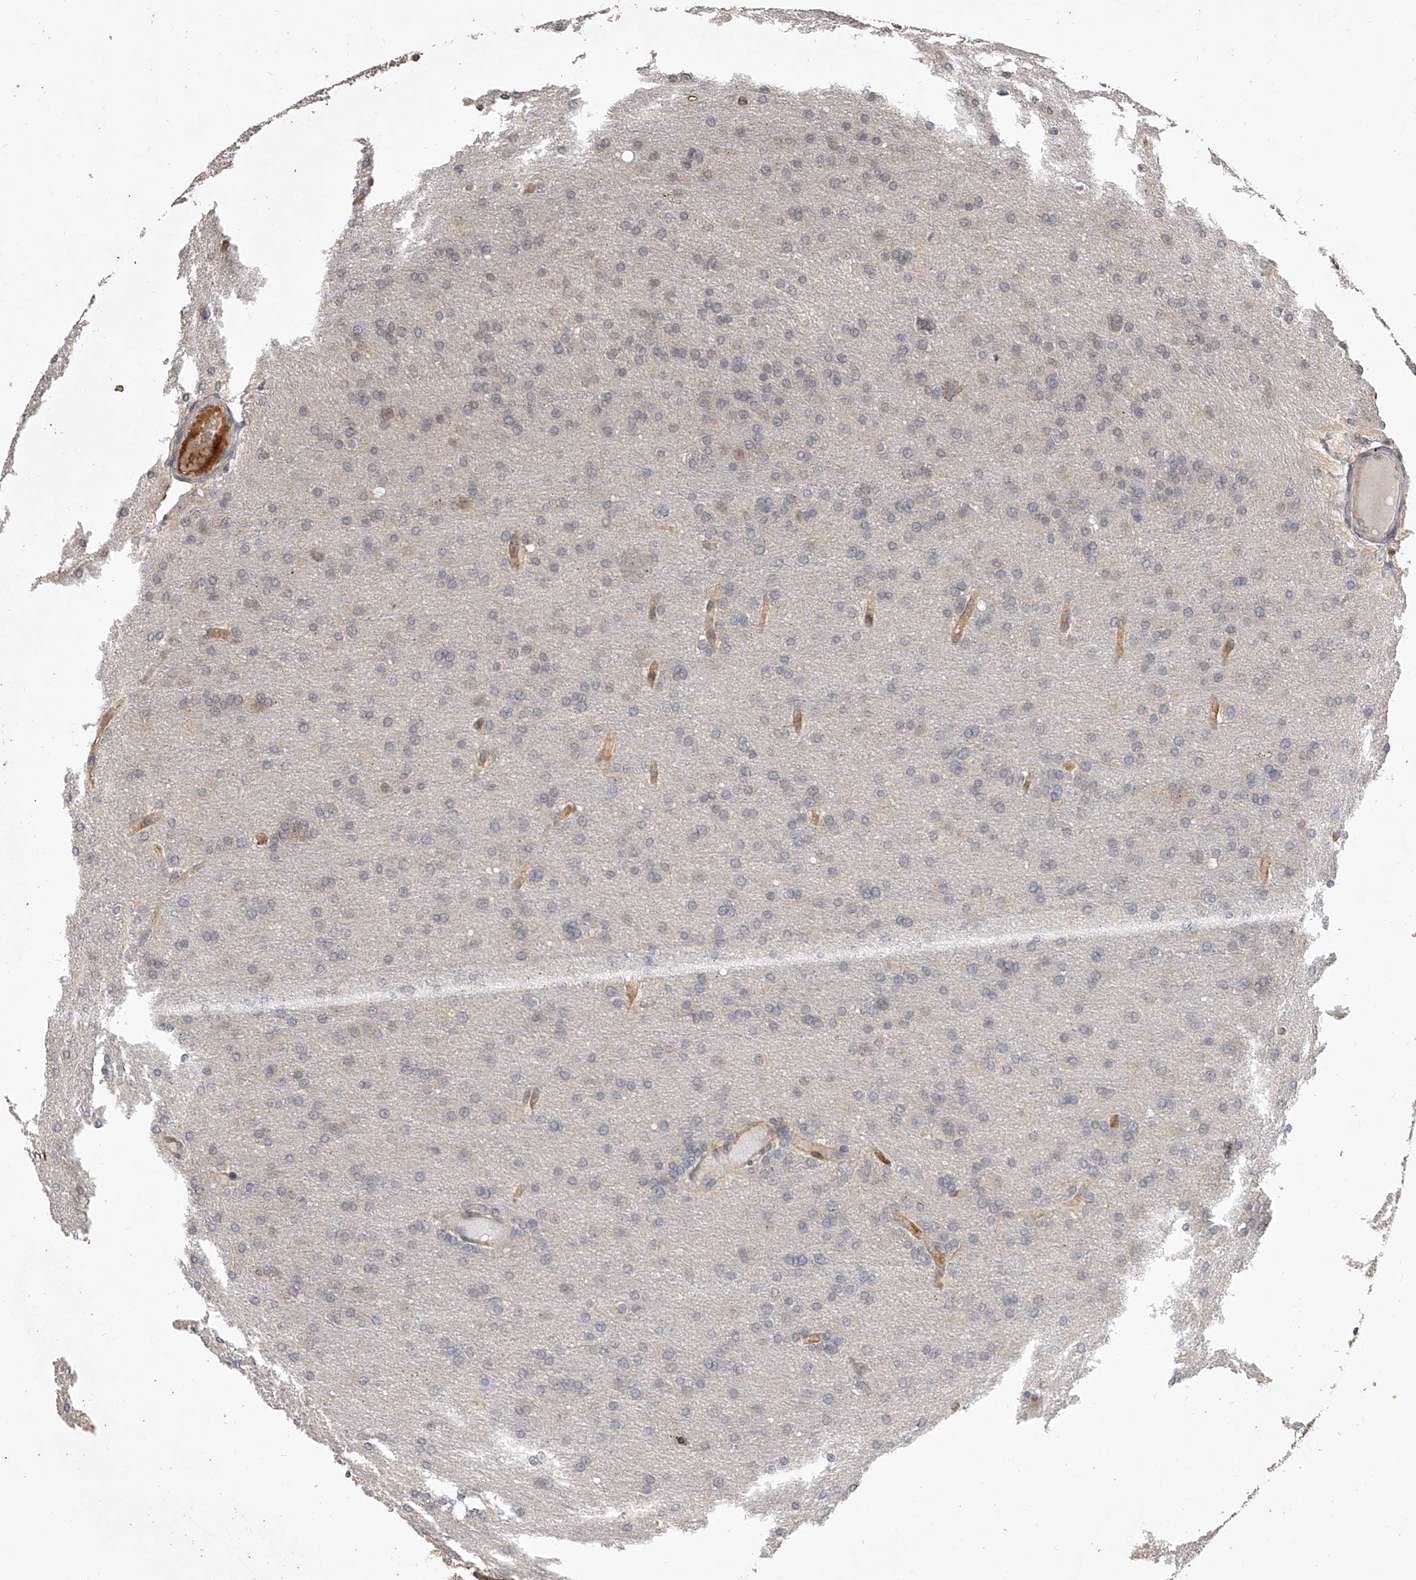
{"staining": {"intensity": "negative", "quantity": "none", "location": "none"}, "tissue": "glioma", "cell_type": "Tumor cells", "image_type": "cancer", "snomed": [{"axis": "morphology", "description": "Glioma, malignant, High grade"}, {"axis": "topography", "description": "Cerebral cortex"}], "caption": "IHC of glioma demonstrates no positivity in tumor cells. Nuclei are stained in blue.", "gene": "CFAP410", "patient": {"sex": "female", "age": 36}}